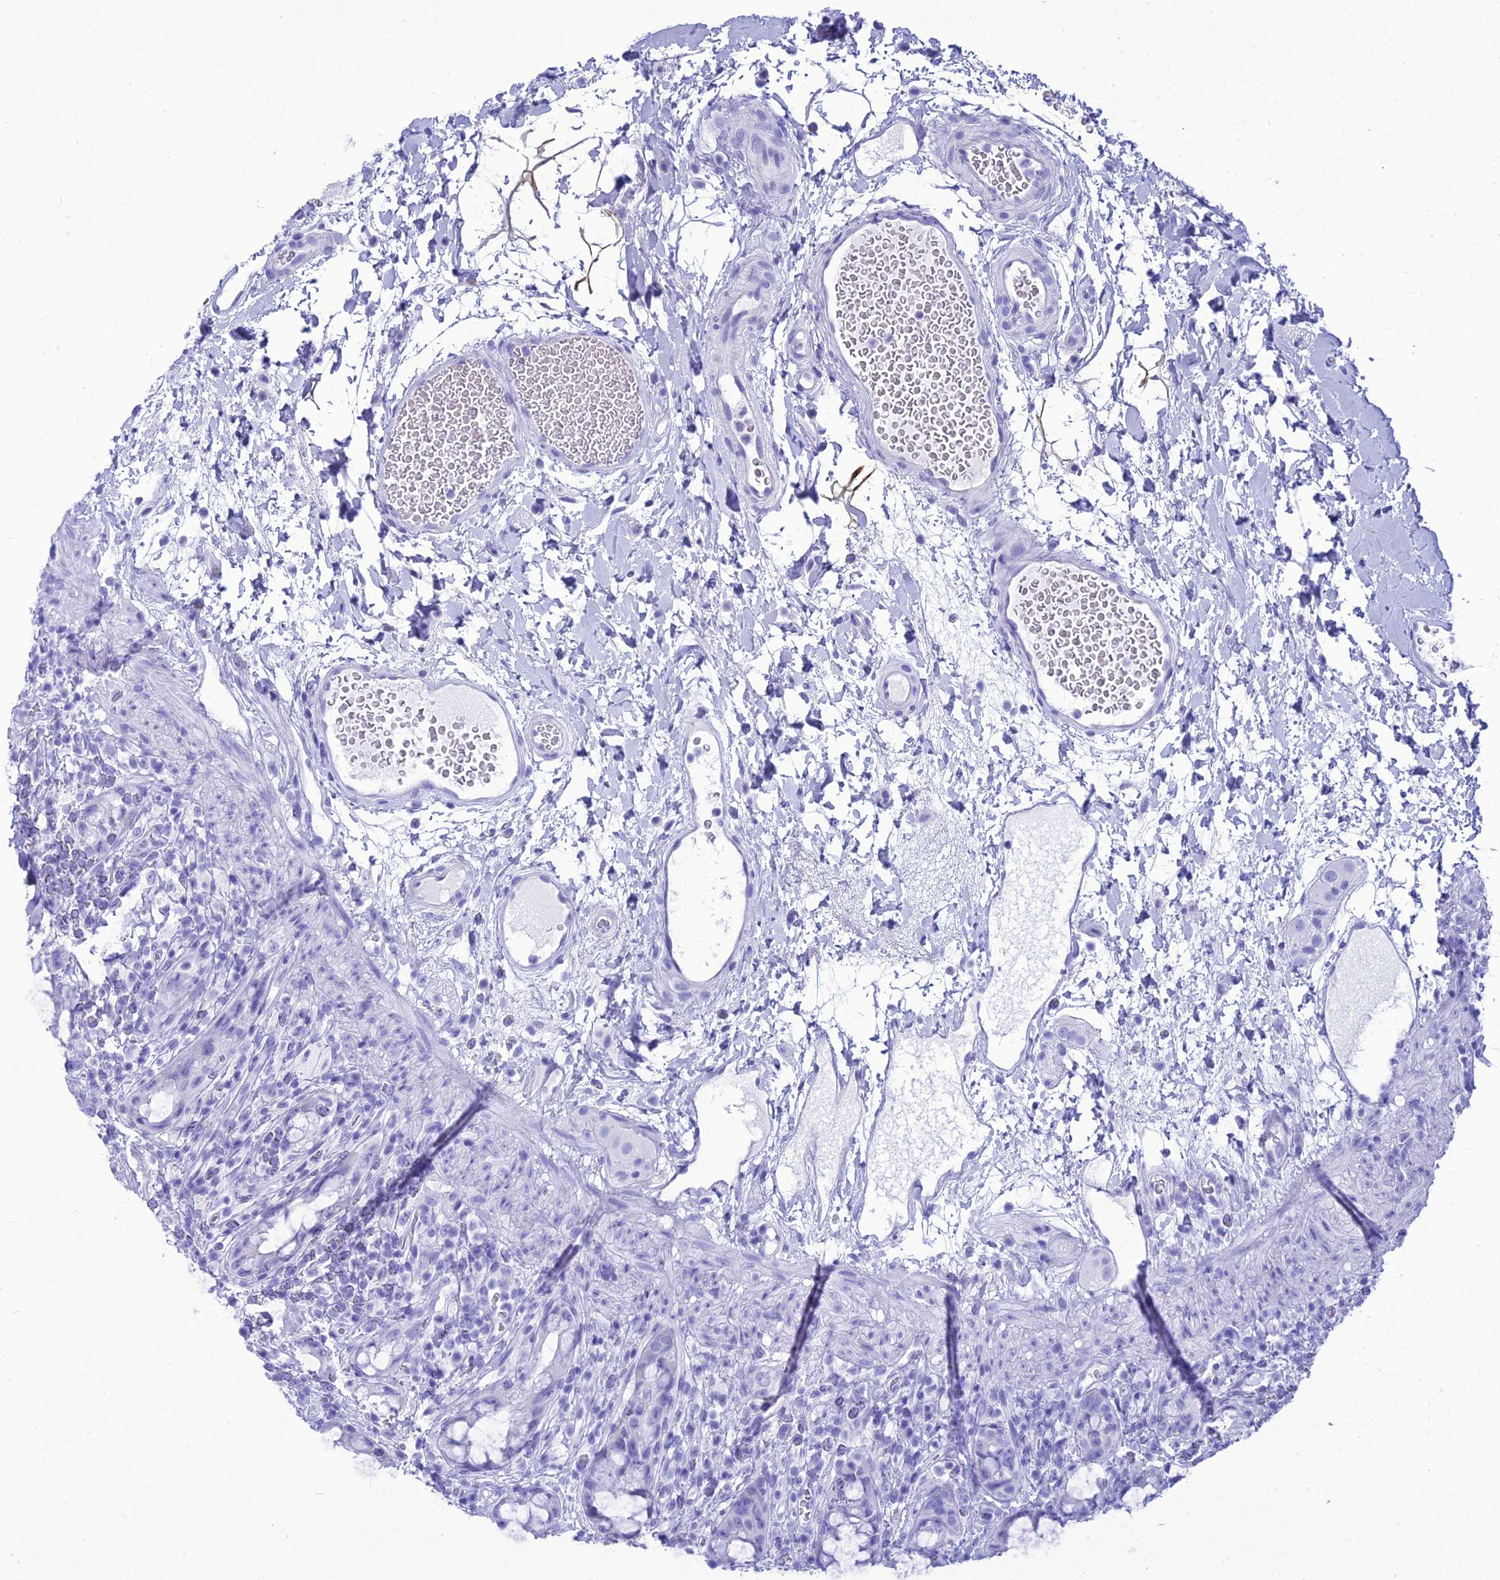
{"staining": {"intensity": "negative", "quantity": "none", "location": "none"}, "tissue": "rectum", "cell_type": "Glandular cells", "image_type": "normal", "snomed": [{"axis": "morphology", "description": "Normal tissue, NOS"}, {"axis": "topography", "description": "Rectum"}], "caption": "Human rectum stained for a protein using immunohistochemistry reveals no expression in glandular cells.", "gene": "PNMA5", "patient": {"sex": "female", "age": 57}}